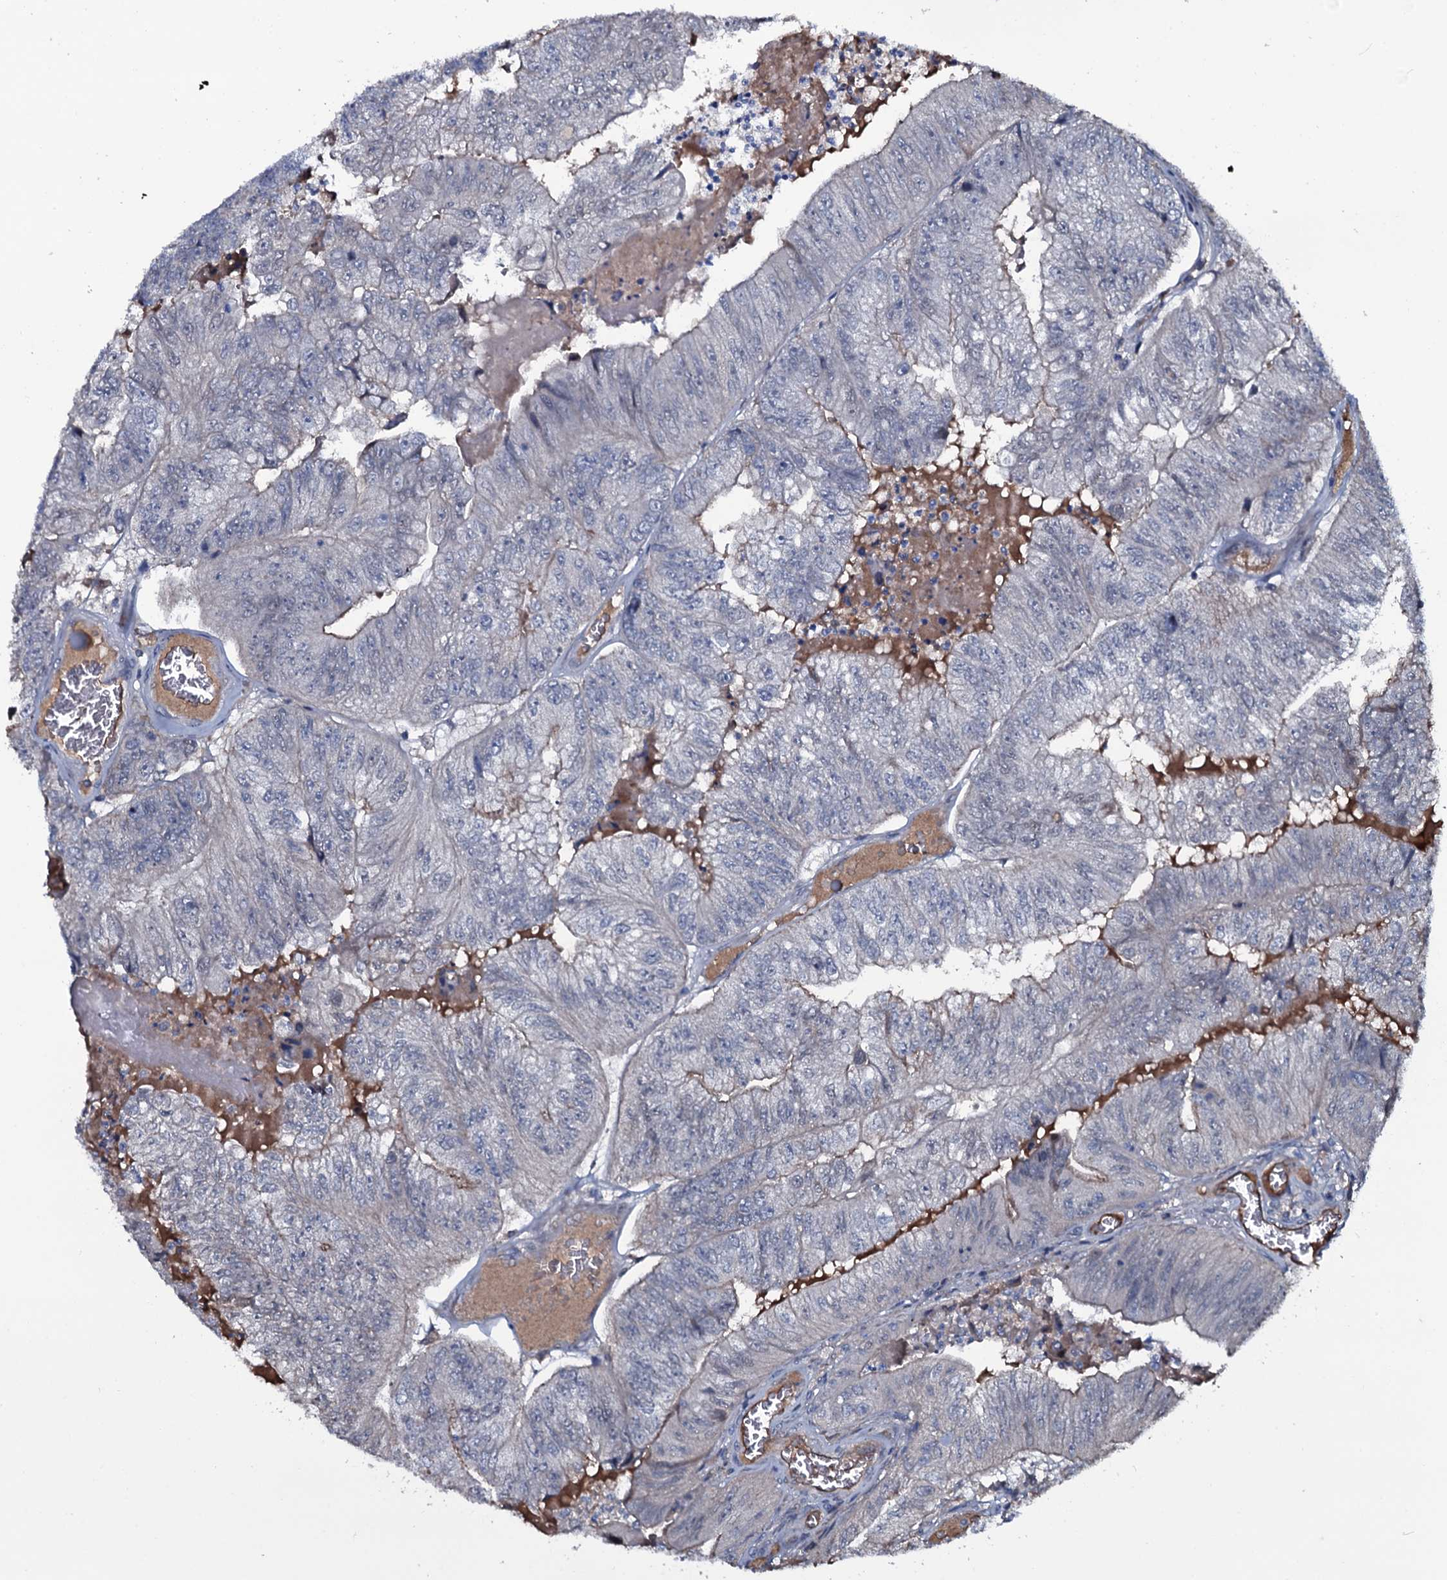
{"staining": {"intensity": "negative", "quantity": "none", "location": "none"}, "tissue": "colorectal cancer", "cell_type": "Tumor cells", "image_type": "cancer", "snomed": [{"axis": "morphology", "description": "Adenocarcinoma, NOS"}, {"axis": "topography", "description": "Colon"}], "caption": "Colorectal cancer stained for a protein using immunohistochemistry exhibits no staining tumor cells.", "gene": "LYG2", "patient": {"sex": "female", "age": 67}}